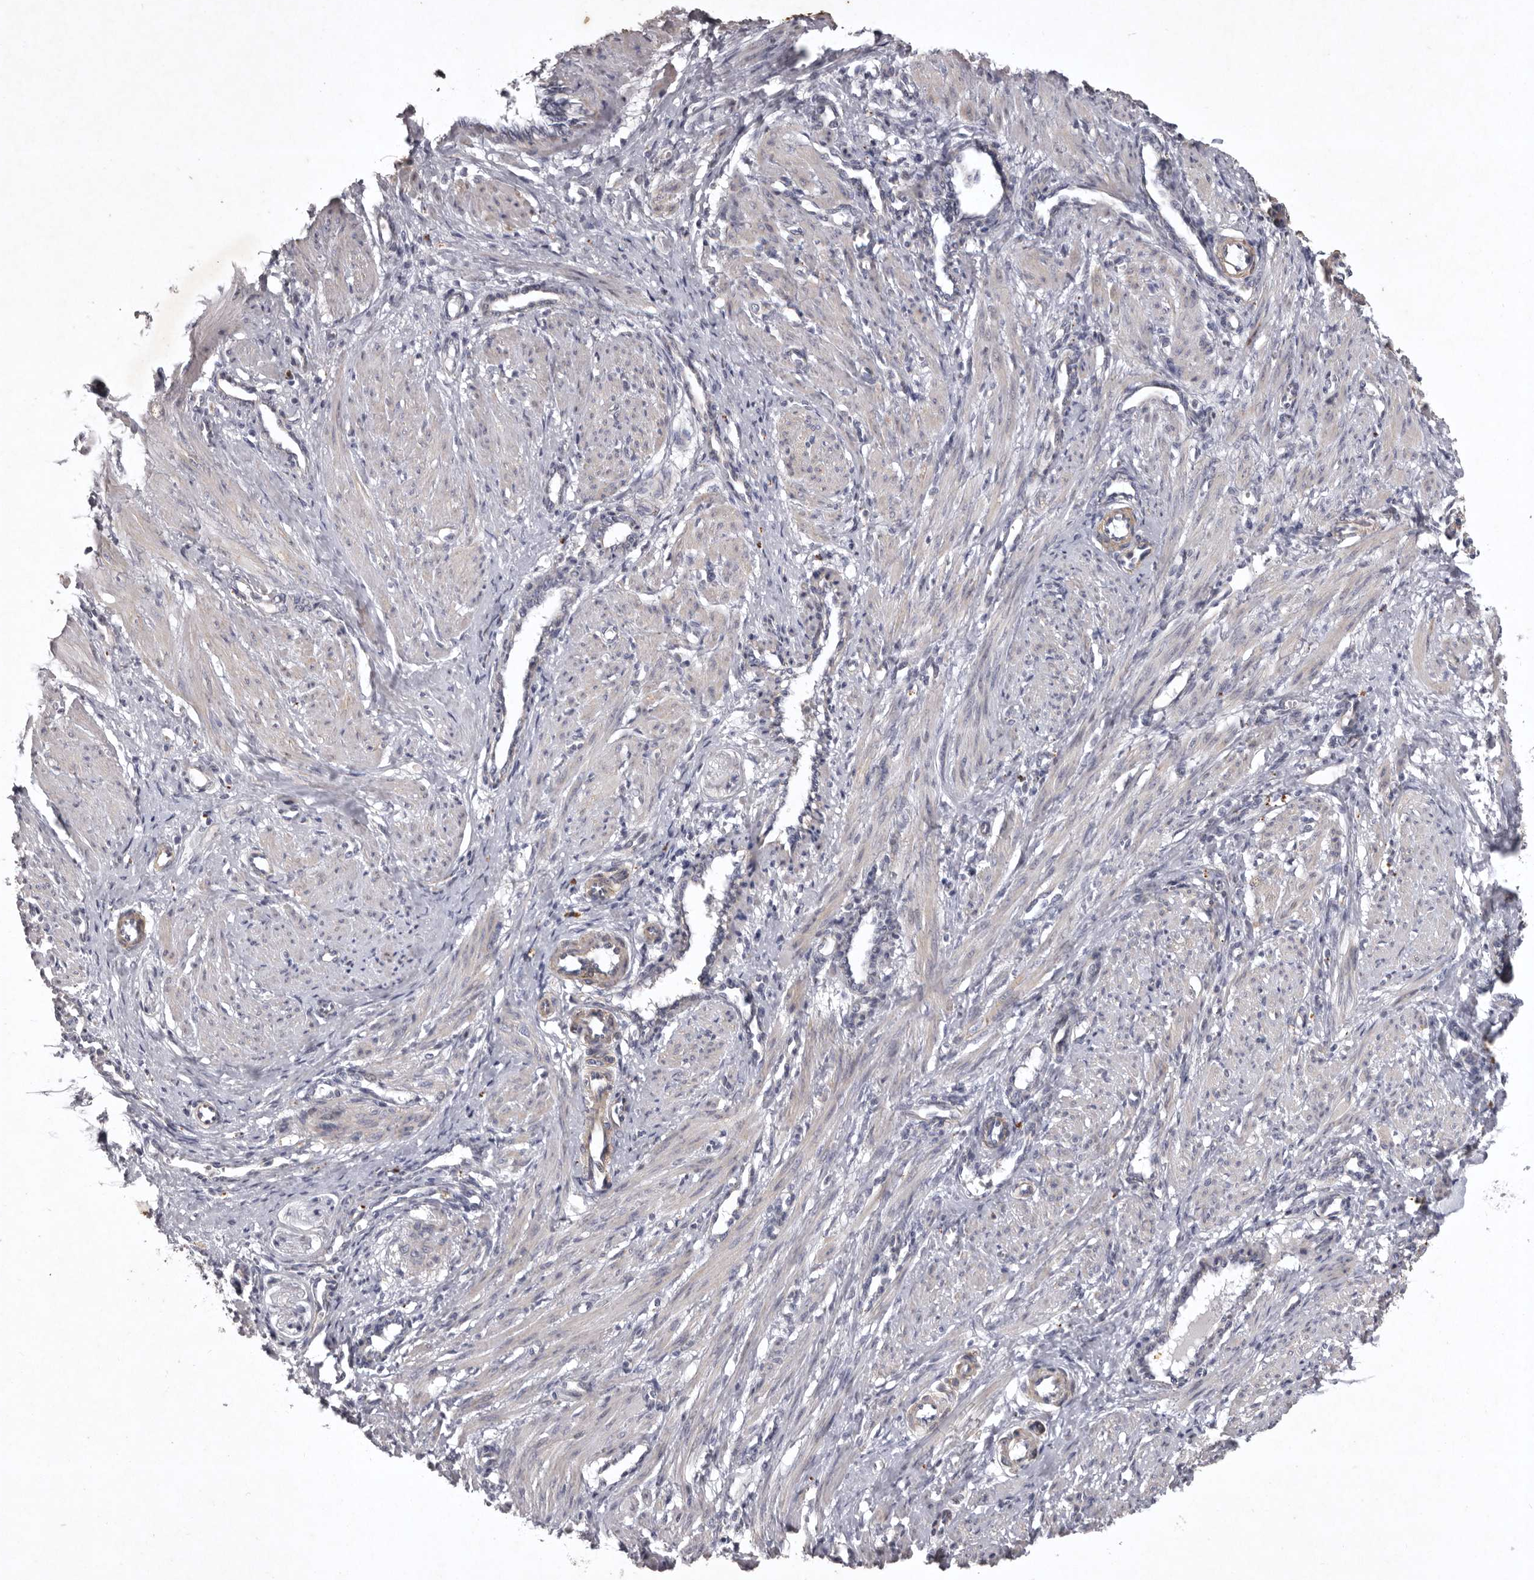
{"staining": {"intensity": "moderate", "quantity": "<25%", "location": "cytoplasmic/membranous"}, "tissue": "smooth muscle", "cell_type": "Smooth muscle cells", "image_type": "normal", "snomed": [{"axis": "morphology", "description": "Normal tissue, NOS"}, {"axis": "topography", "description": "Endometrium"}], "caption": "An image of smooth muscle stained for a protein exhibits moderate cytoplasmic/membranous brown staining in smooth muscle cells. The protein is shown in brown color, while the nuclei are stained blue.", "gene": "NKAIN4", "patient": {"sex": "female", "age": 33}}